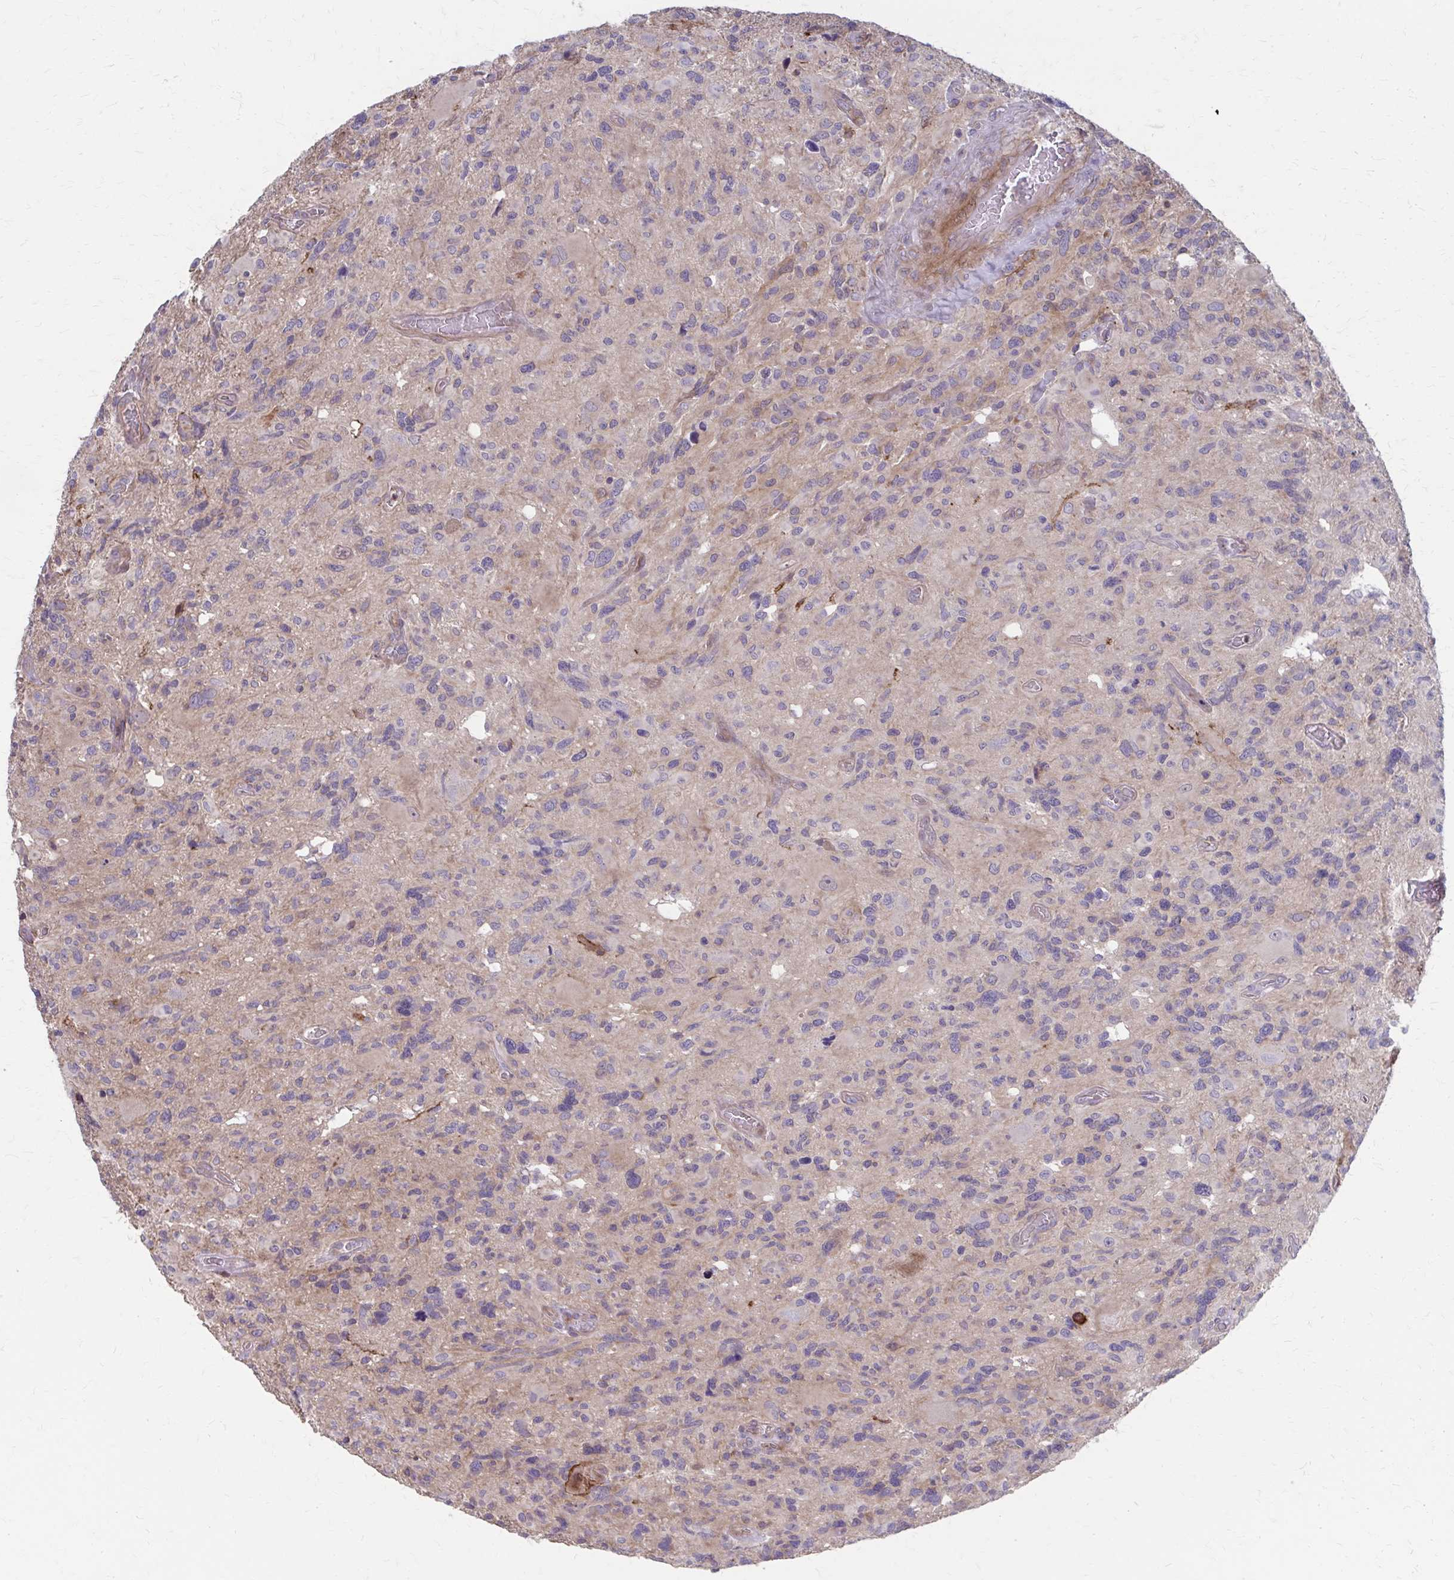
{"staining": {"intensity": "weak", "quantity": "<25%", "location": "cytoplasmic/membranous"}, "tissue": "glioma", "cell_type": "Tumor cells", "image_type": "cancer", "snomed": [{"axis": "morphology", "description": "Glioma, malignant, High grade"}, {"axis": "topography", "description": "Brain"}], "caption": "Photomicrograph shows no significant protein positivity in tumor cells of malignant high-grade glioma.", "gene": "MMP14", "patient": {"sex": "male", "age": 49}}